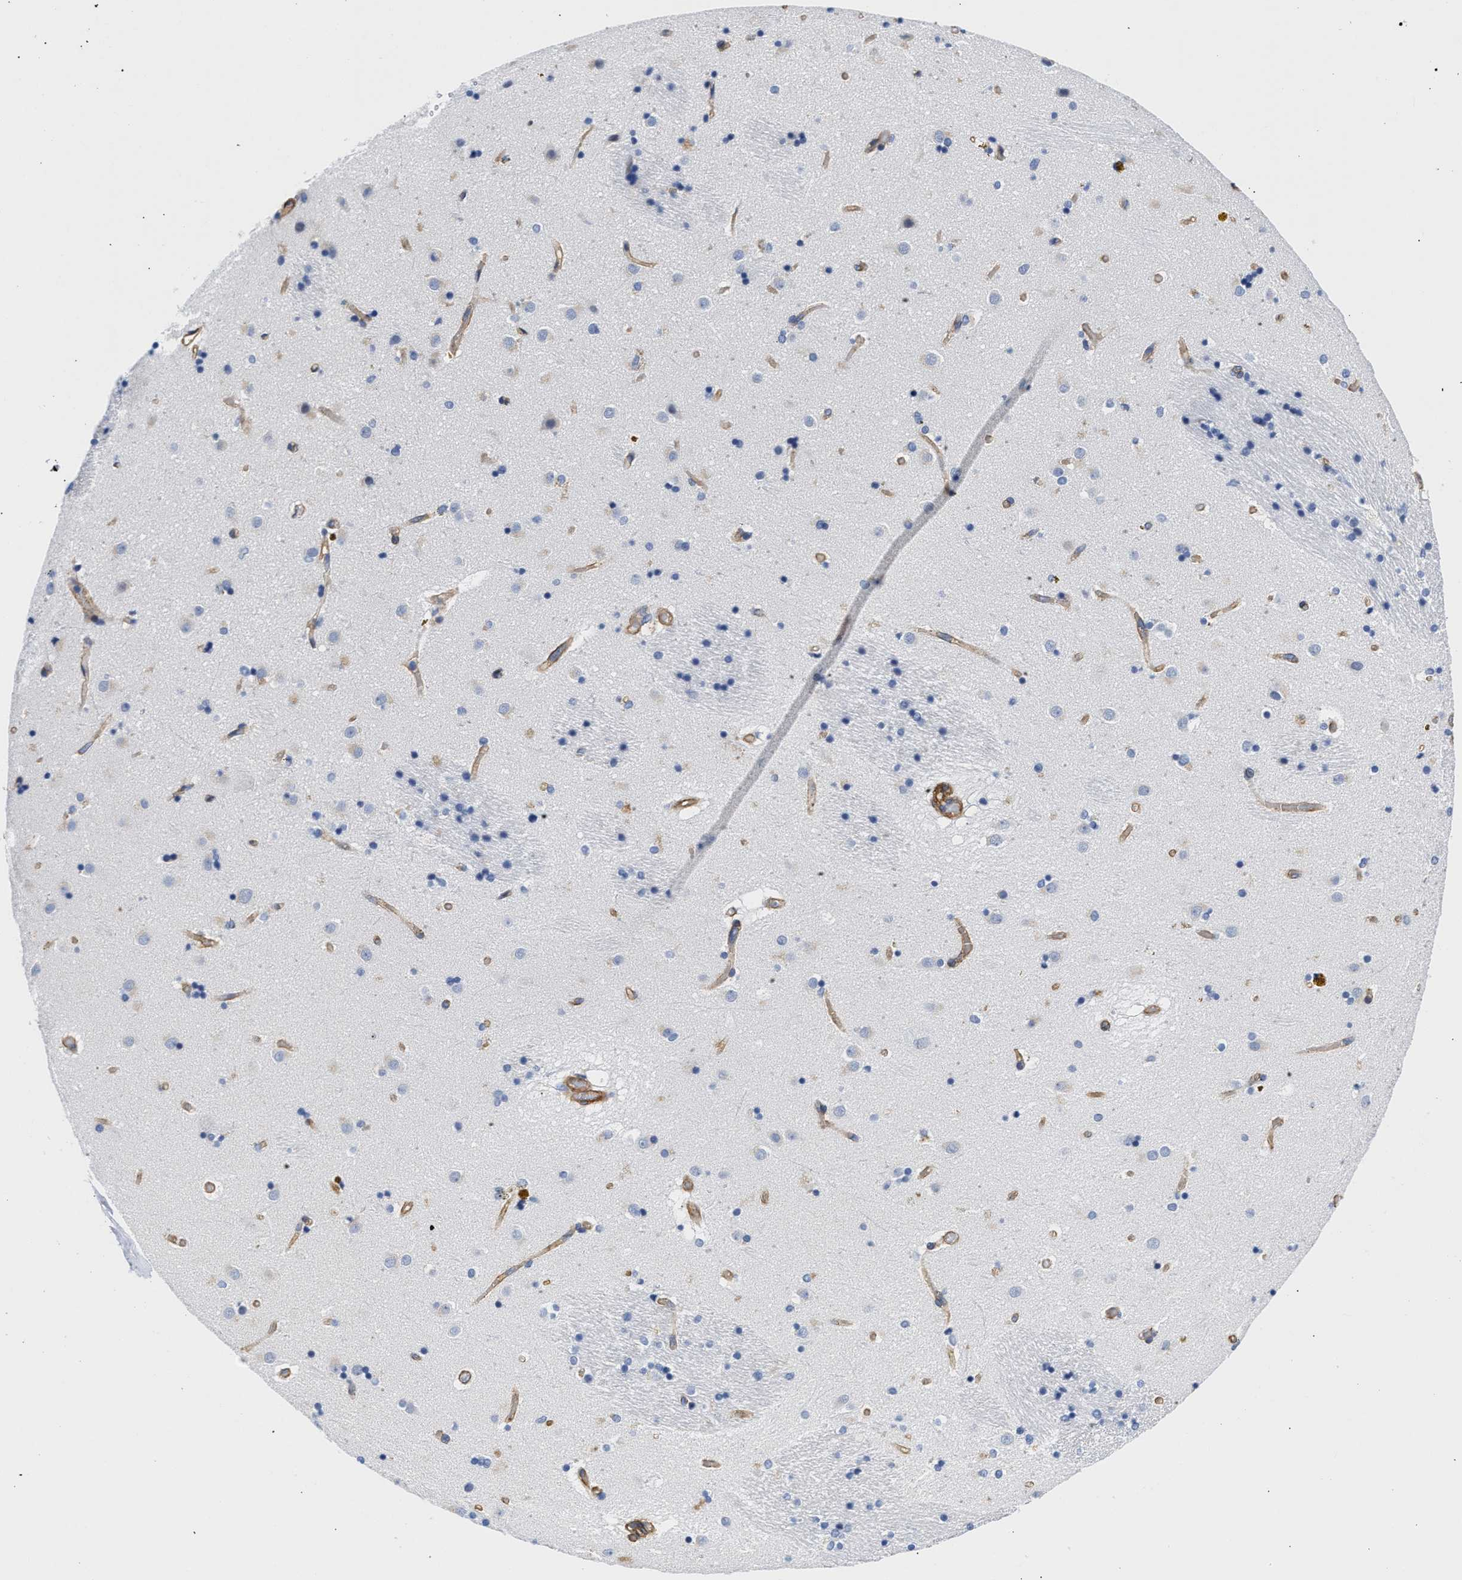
{"staining": {"intensity": "negative", "quantity": "none", "location": "none"}, "tissue": "caudate", "cell_type": "Glial cells", "image_type": "normal", "snomed": [{"axis": "morphology", "description": "Normal tissue, NOS"}, {"axis": "topography", "description": "Lateral ventricle wall"}], "caption": "Micrograph shows no significant protein expression in glial cells of unremarkable caudate.", "gene": "TRIM29", "patient": {"sex": "male", "age": 70}}